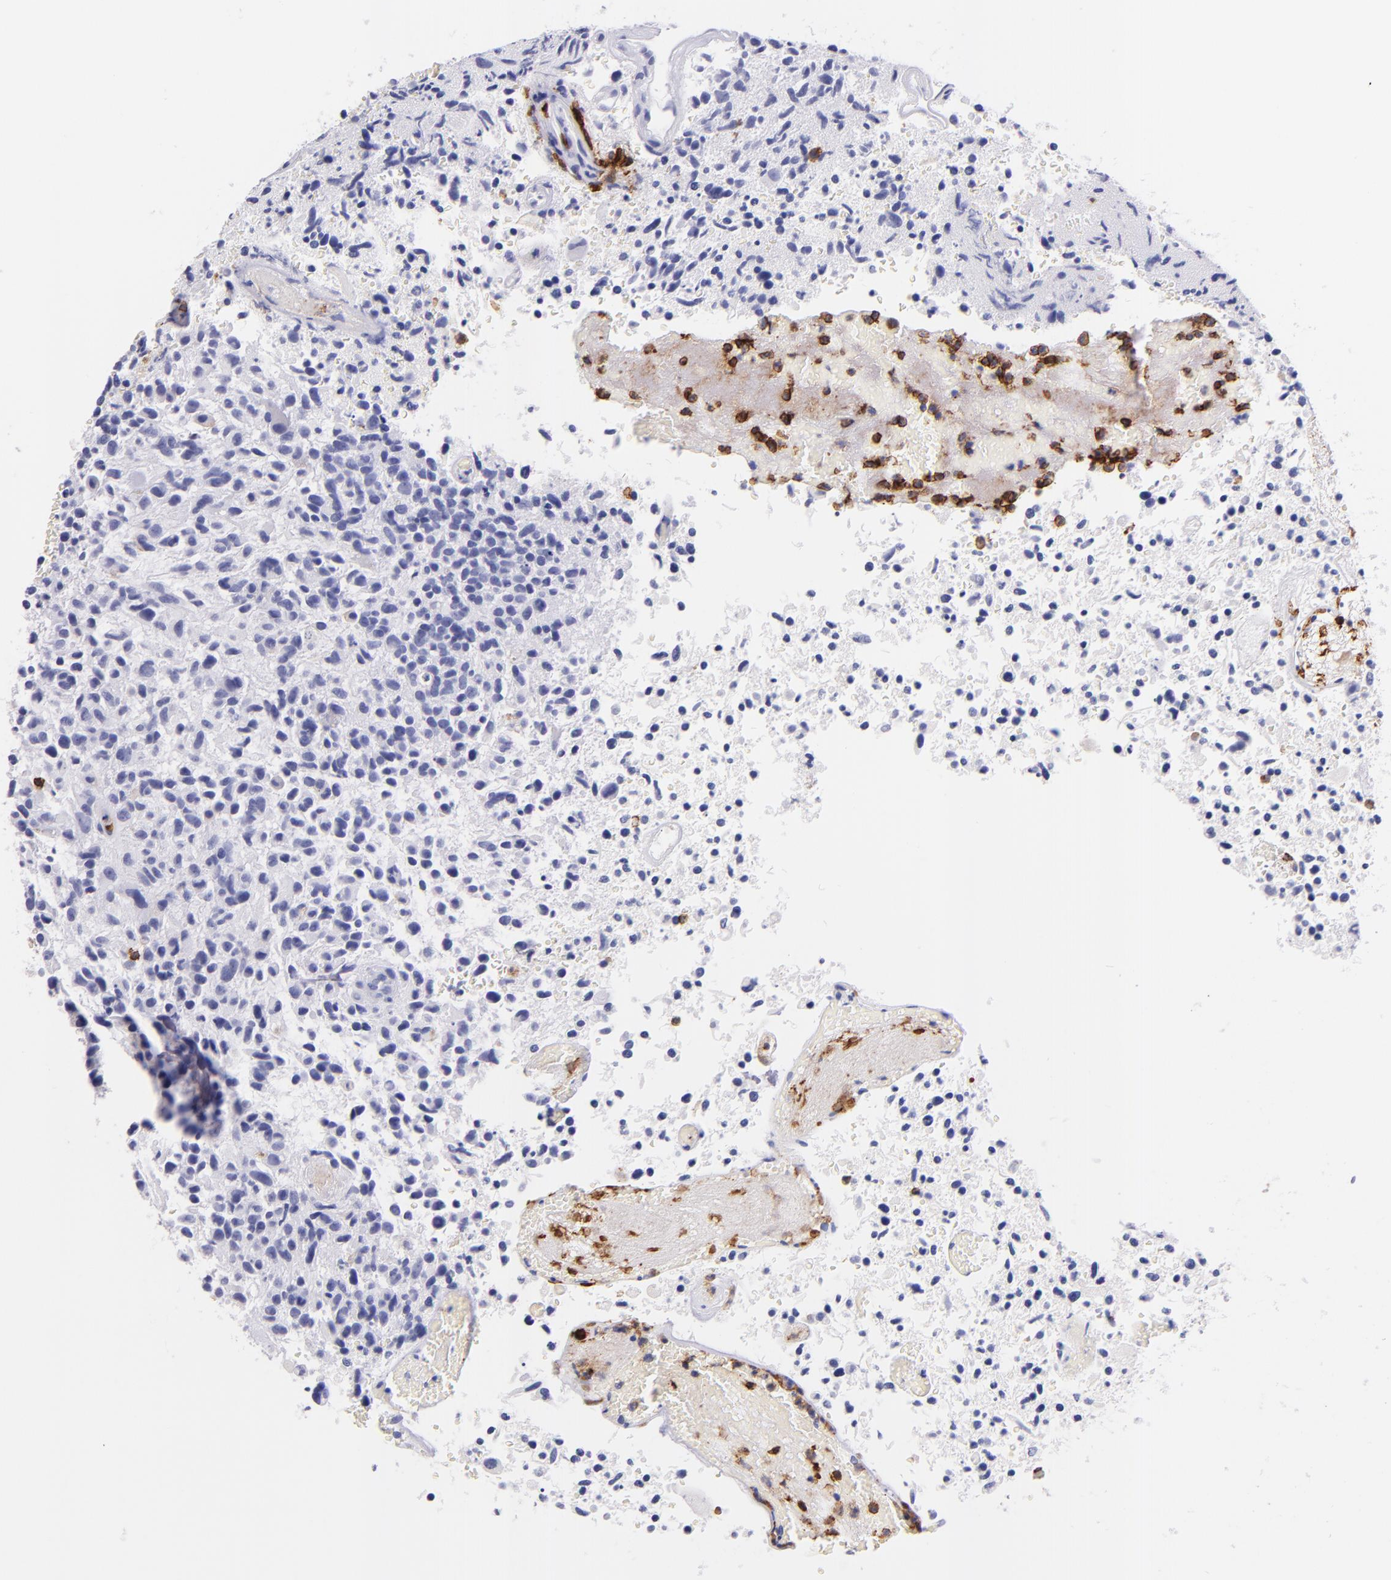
{"staining": {"intensity": "negative", "quantity": "none", "location": "none"}, "tissue": "glioma", "cell_type": "Tumor cells", "image_type": "cancer", "snomed": [{"axis": "morphology", "description": "Glioma, malignant, High grade"}, {"axis": "topography", "description": "Brain"}], "caption": "Protein analysis of glioma exhibits no significant expression in tumor cells.", "gene": "SPN", "patient": {"sex": "male", "age": 72}}